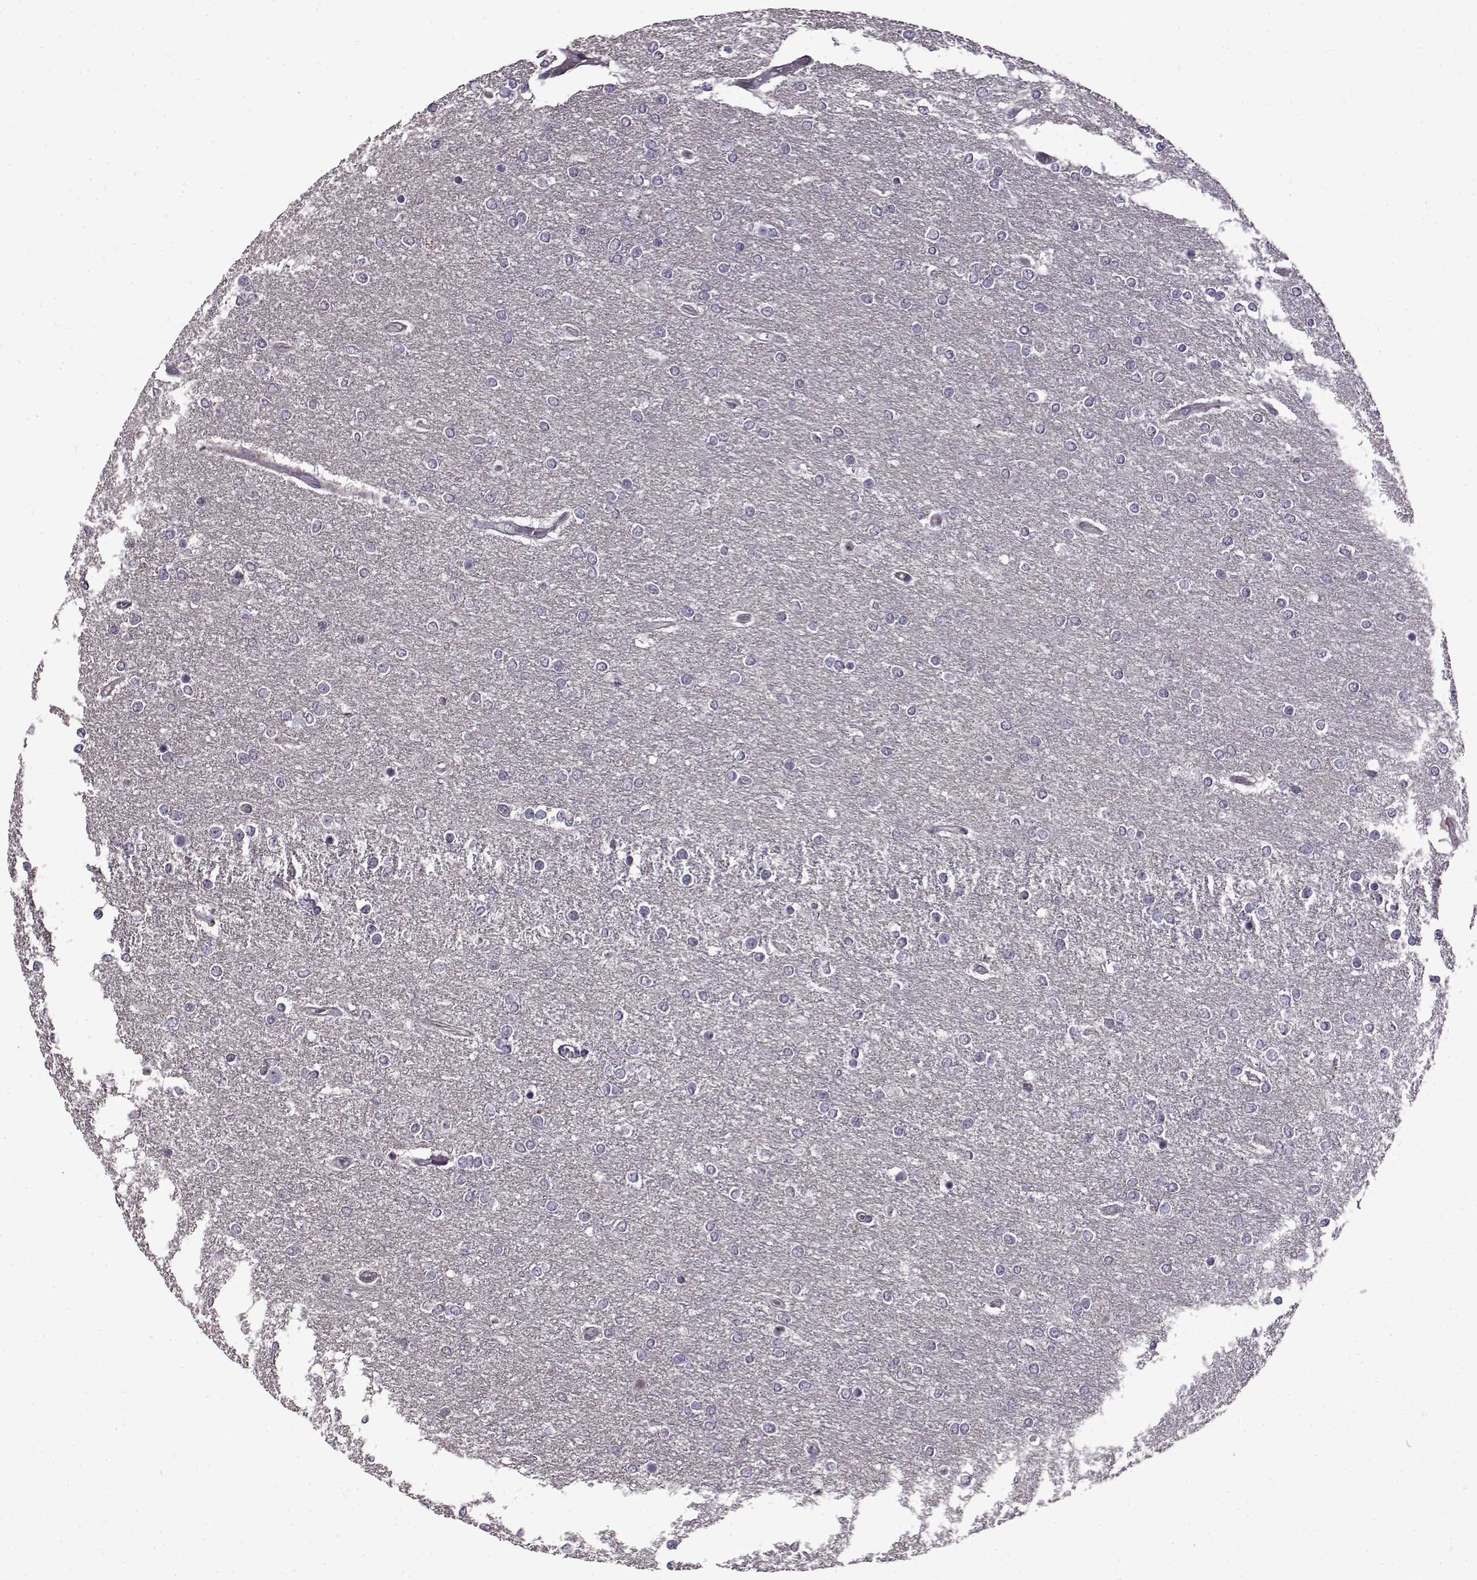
{"staining": {"intensity": "negative", "quantity": "none", "location": "none"}, "tissue": "glioma", "cell_type": "Tumor cells", "image_type": "cancer", "snomed": [{"axis": "morphology", "description": "Glioma, malignant, High grade"}, {"axis": "topography", "description": "Brain"}], "caption": "The histopathology image demonstrates no significant positivity in tumor cells of glioma.", "gene": "EDDM3B", "patient": {"sex": "female", "age": 61}}